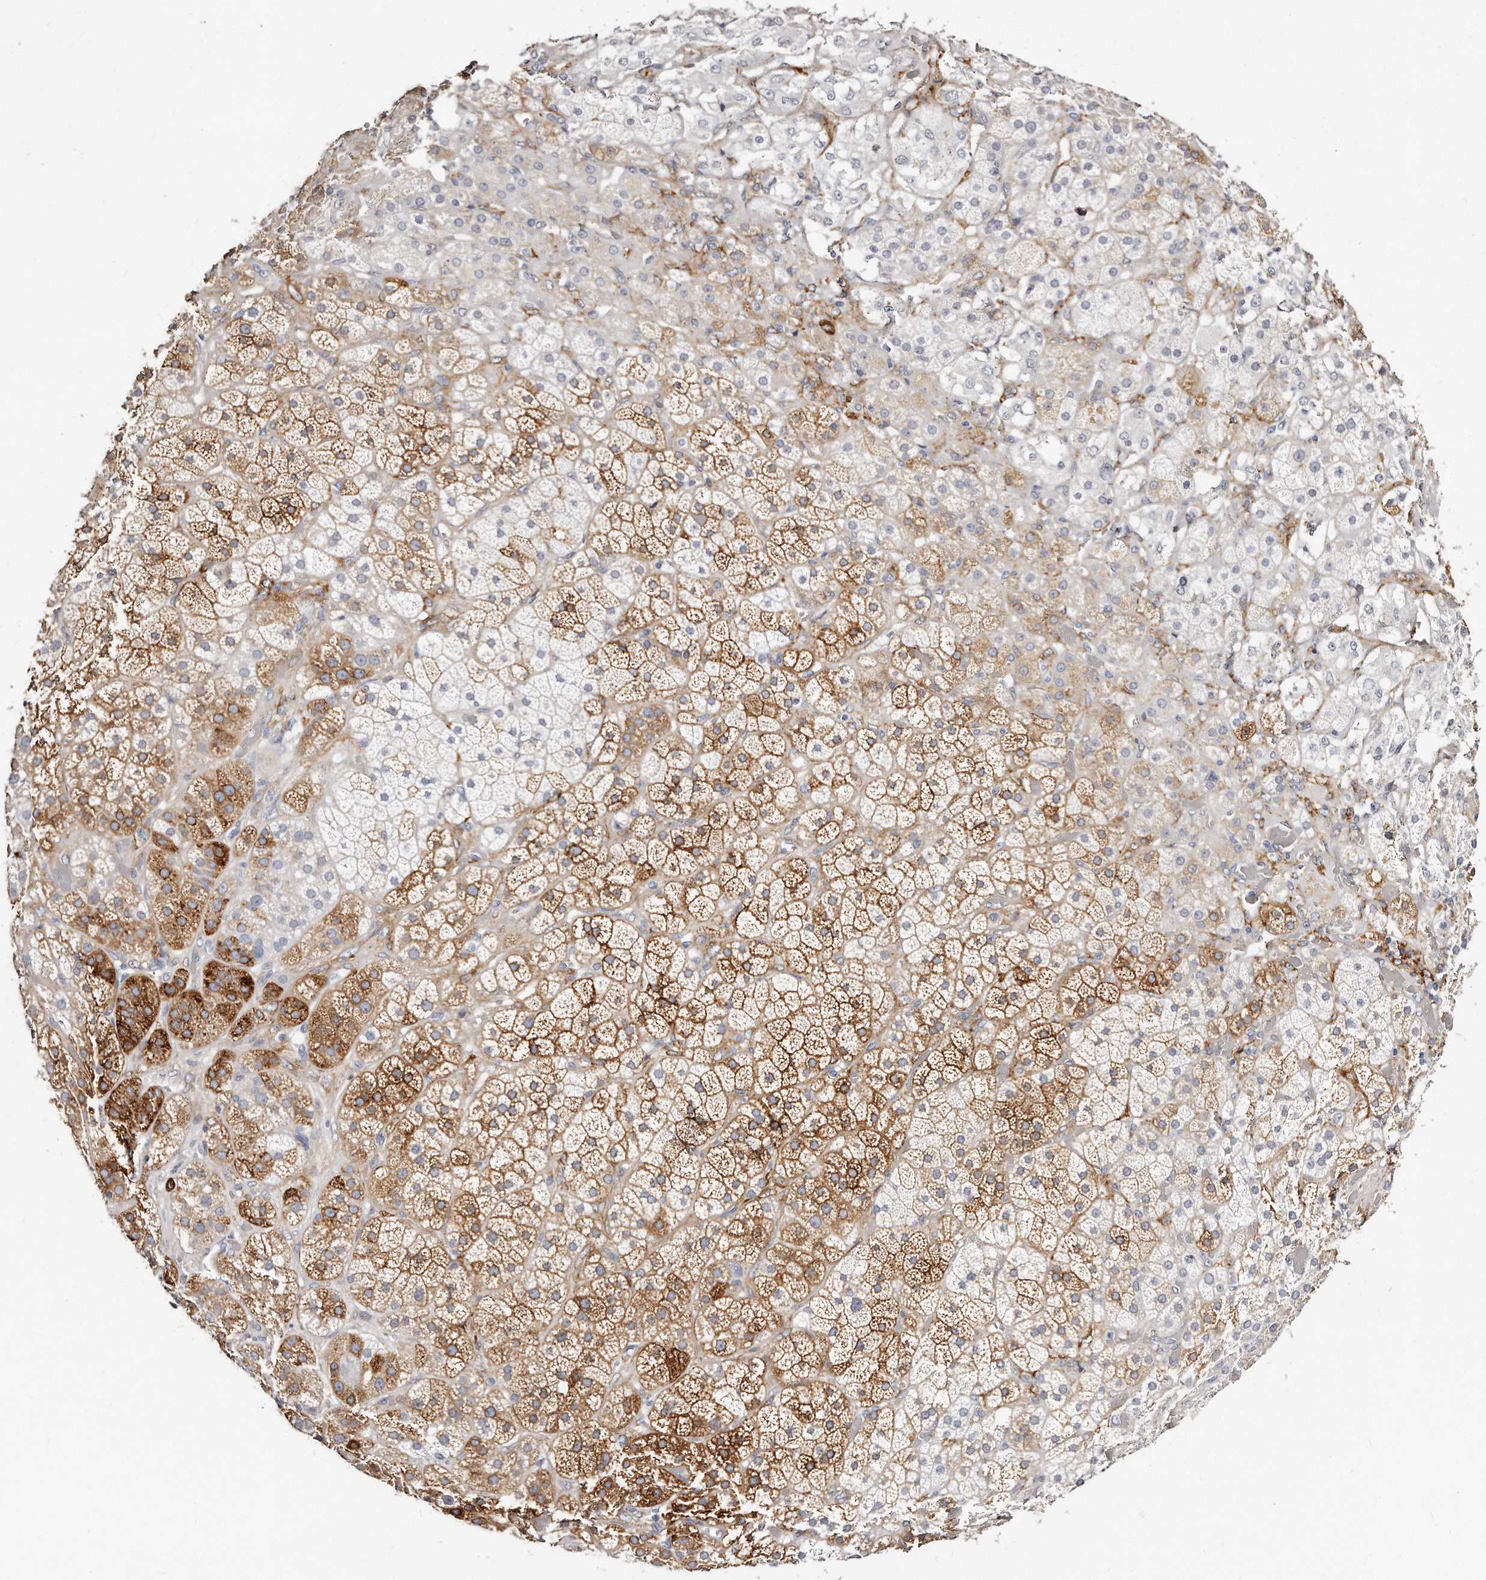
{"staining": {"intensity": "strong", "quantity": "25%-75%", "location": "cytoplasmic/membranous"}, "tissue": "adrenal gland", "cell_type": "Glandular cells", "image_type": "normal", "snomed": [{"axis": "morphology", "description": "Normal tissue, NOS"}, {"axis": "topography", "description": "Adrenal gland"}], "caption": "Protein staining shows strong cytoplasmic/membranous expression in approximately 25%-75% of glandular cells in benign adrenal gland. (brown staining indicates protein expression, while blue staining denotes nuclei).", "gene": "LMOD1", "patient": {"sex": "male", "age": 57}}